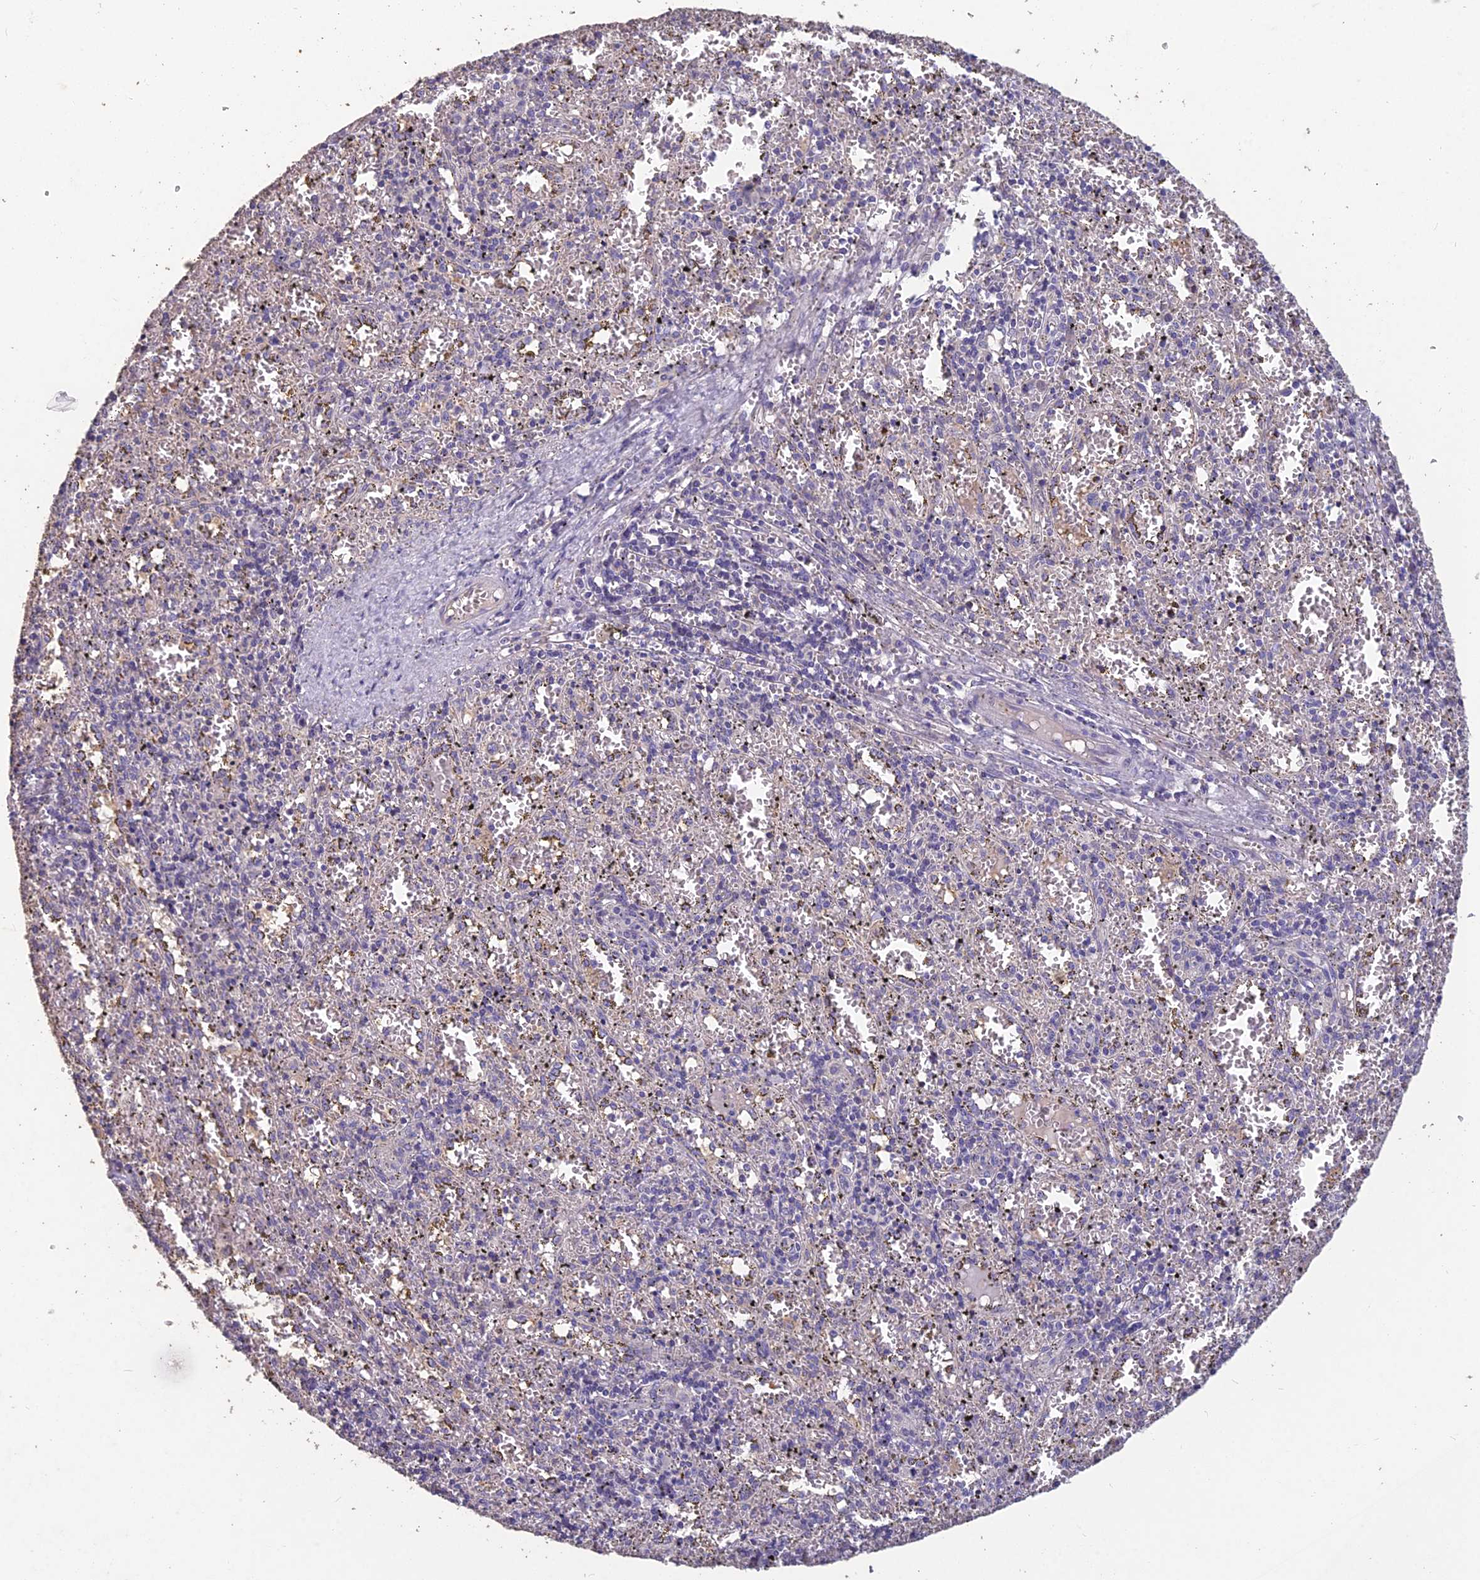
{"staining": {"intensity": "negative", "quantity": "none", "location": "none"}, "tissue": "spleen", "cell_type": "Cells in red pulp", "image_type": "normal", "snomed": [{"axis": "morphology", "description": "Normal tissue, NOS"}, {"axis": "topography", "description": "Spleen"}], "caption": "IHC of benign human spleen reveals no positivity in cells in red pulp.", "gene": "CEACAM16", "patient": {"sex": "male", "age": 11}}